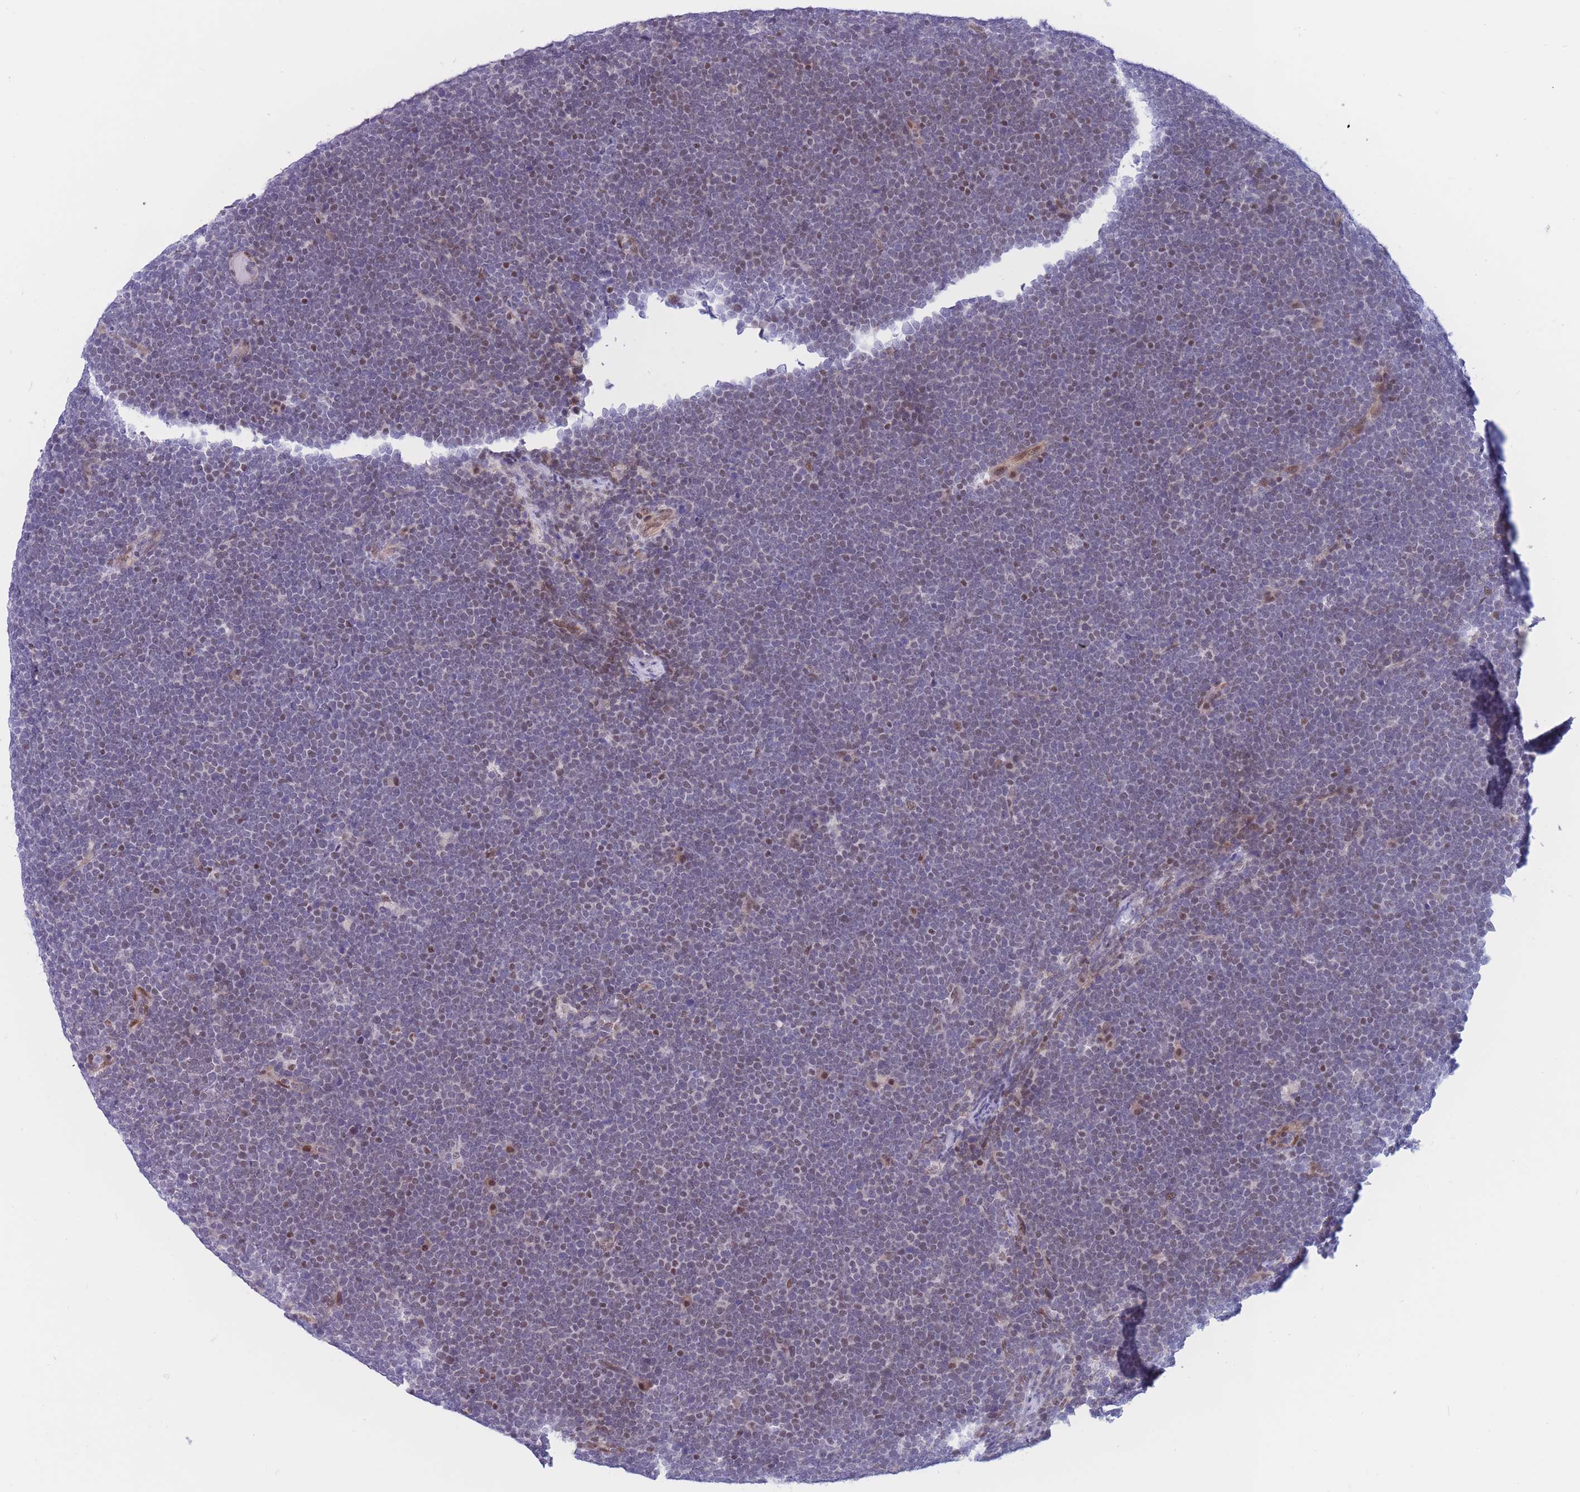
{"staining": {"intensity": "negative", "quantity": "none", "location": "none"}, "tissue": "lymphoma", "cell_type": "Tumor cells", "image_type": "cancer", "snomed": [{"axis": "morphology", "description": "Malignant lymphoma, non-Hodgkin's type, High grade"}, {"axis": "topography", "description": "Lymph node"}], "caption": "IHC of high-grade malignant lymphoma, non-Hodgkin's type demonstrates no staining in tumor cells.", "gene": "BCL9L", "patient": {"sex": "male", "age": 13}}